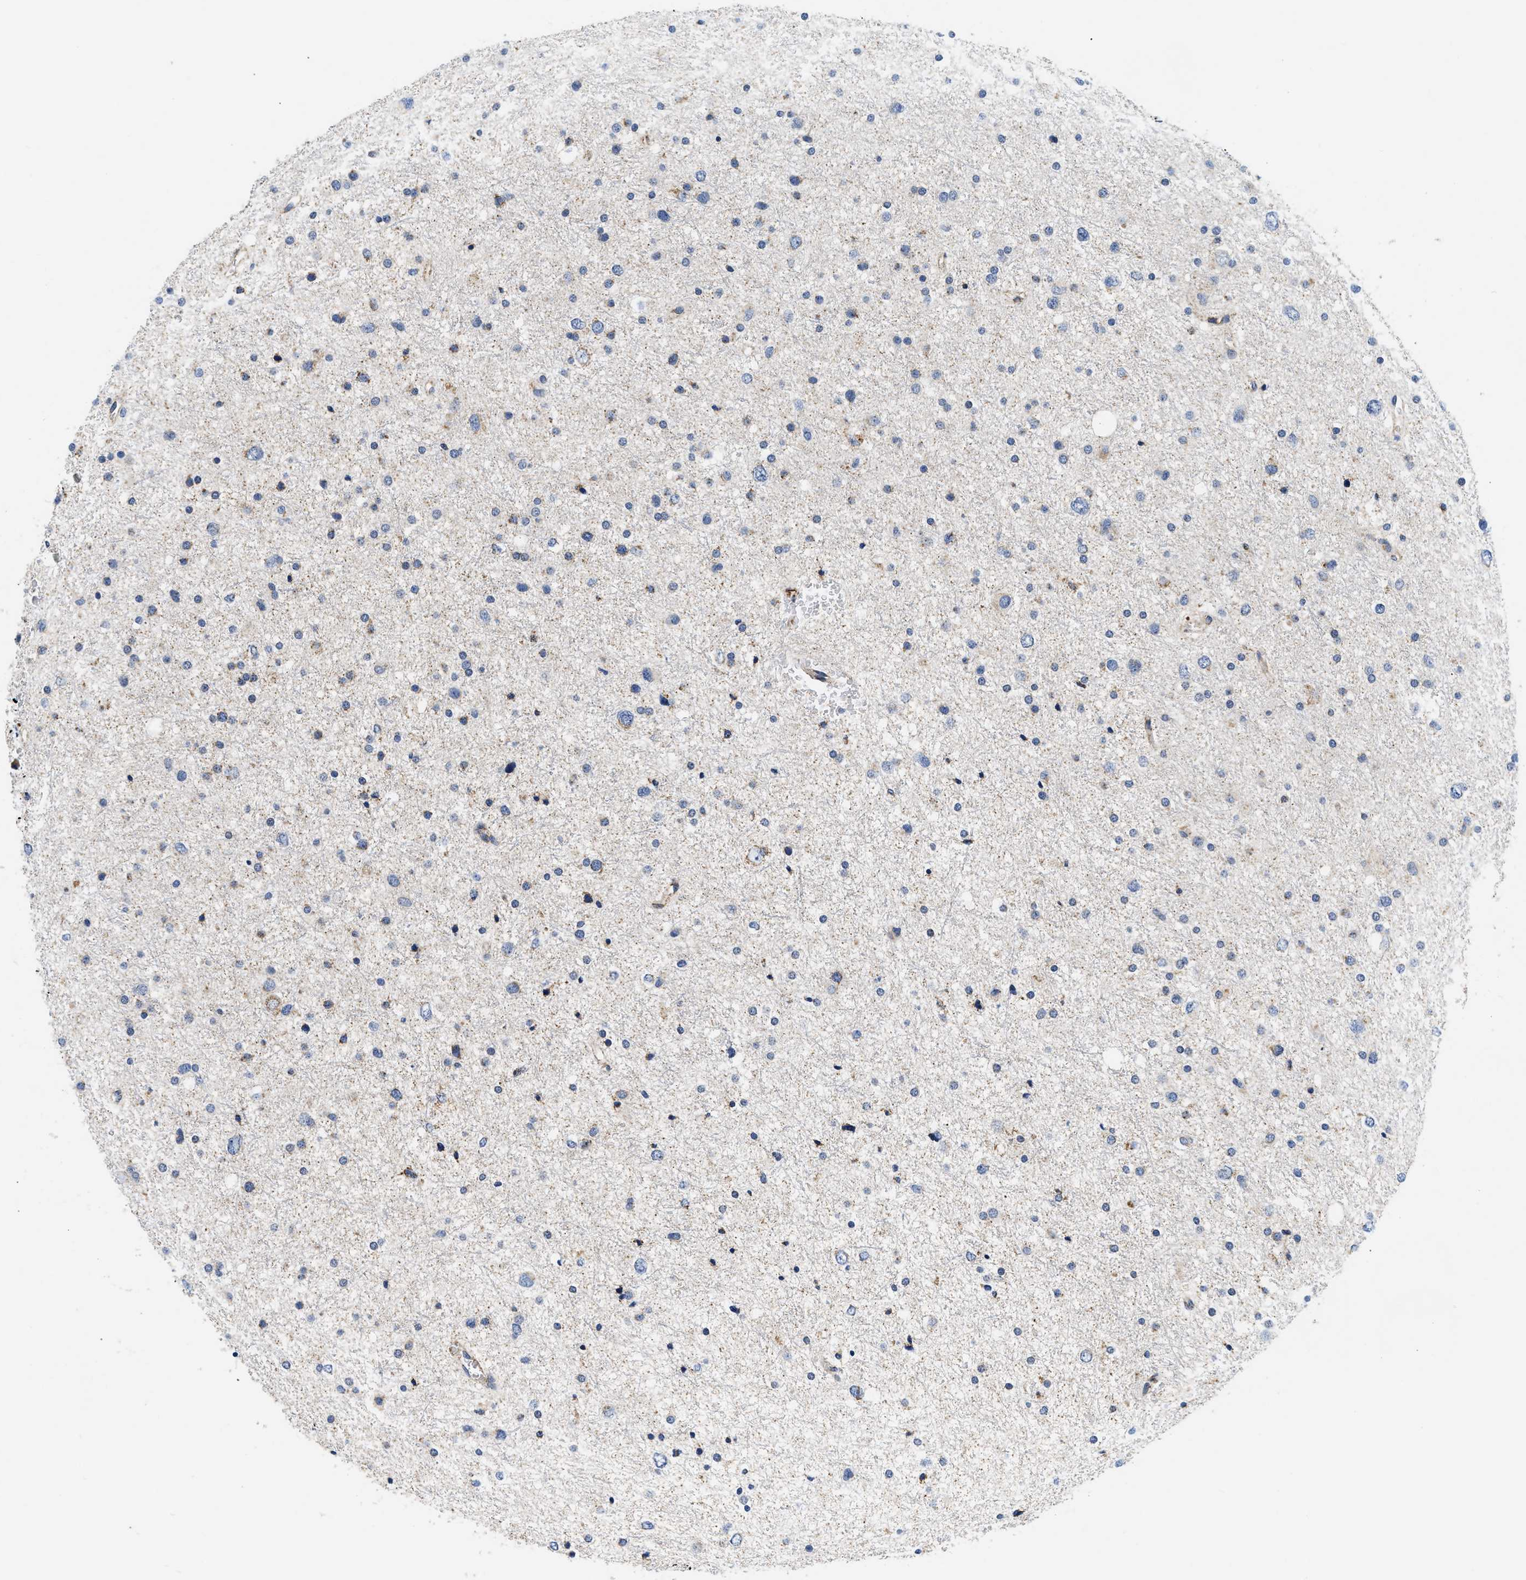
{"staining": {"intensity": "negative", "quantity": "none", "location": "none"}, "tissue": "glioma", "cell_type": "Tumor cells", "image_type": "cancer", "snomed": [{"axis": "morphology", "description": "Glioma, malignant, Low grade"}, {"axis": "topography", "description": "Brain"}], "caption": "Tumor cells are negative for protein expression in human glioma.", "gene": "PDP1", "patient": {"sex": "female", "age": 37}}